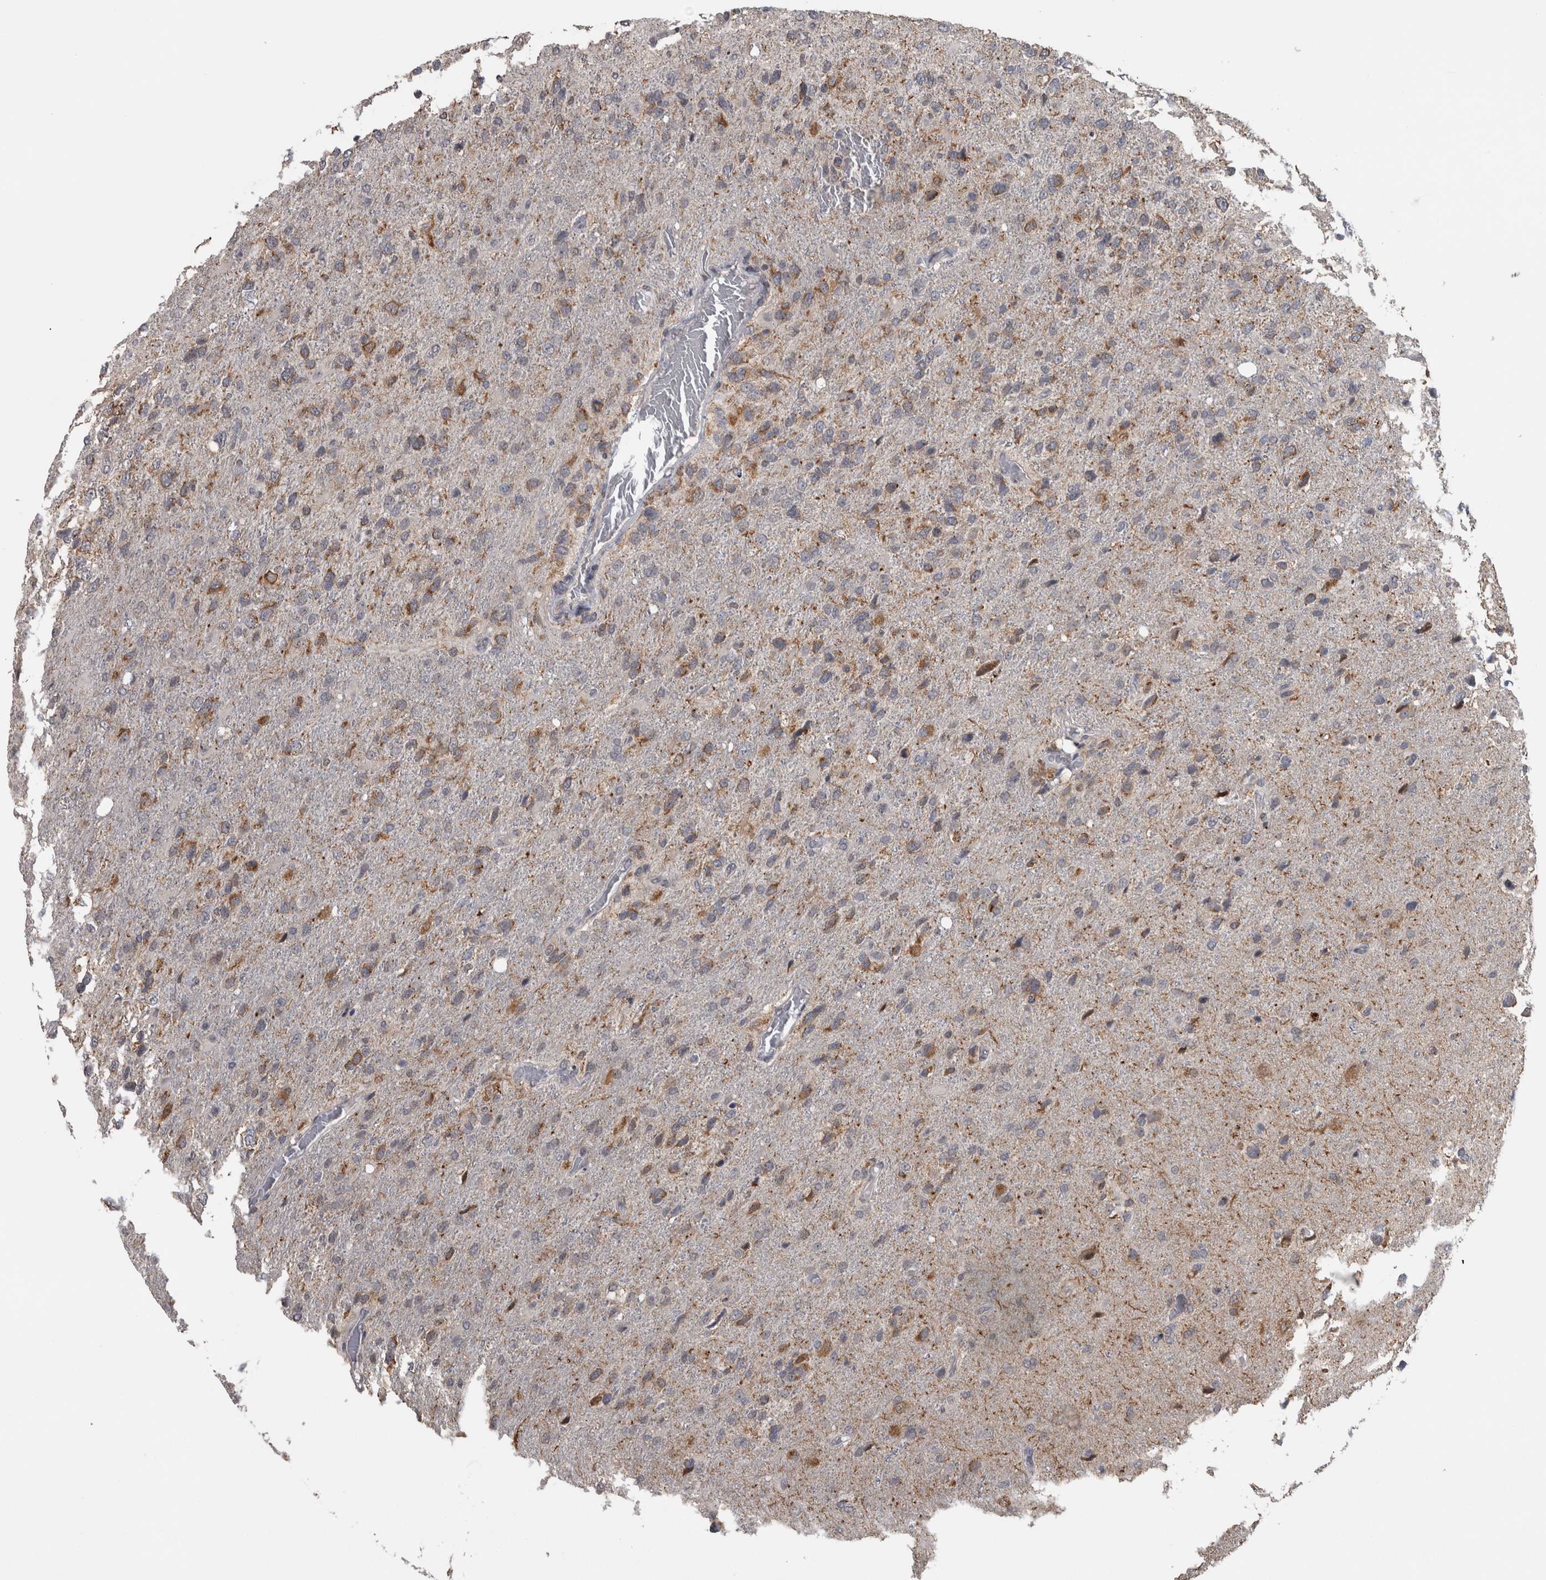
{"staining": {"intensity": "moderate", "quantity": "25%-75%", "location": "cytoplasmic/membranous"}, "tissue": "glioma", "cell_type": "Tumor cells", "image_type": "cancer", "snomed": [{"axis": "morphology", "description": "Glioma, malignant, High grade"}, {"axis": "topography", "description": "Brain"}], "caption": "Immunohistochemistry (IHC) photomicrograph of neoplastic tissue: human high-grade glioma (malignant) stained using immunohistochemistry shows medium levels of moderate protein expression localized specifically in the cytoplasmic/membranous of tumor cells, appearing as a cytoplasmic/membranous brown color.", "gene": "OR2K2", "patient": {"sex": "female", "age": 58}}